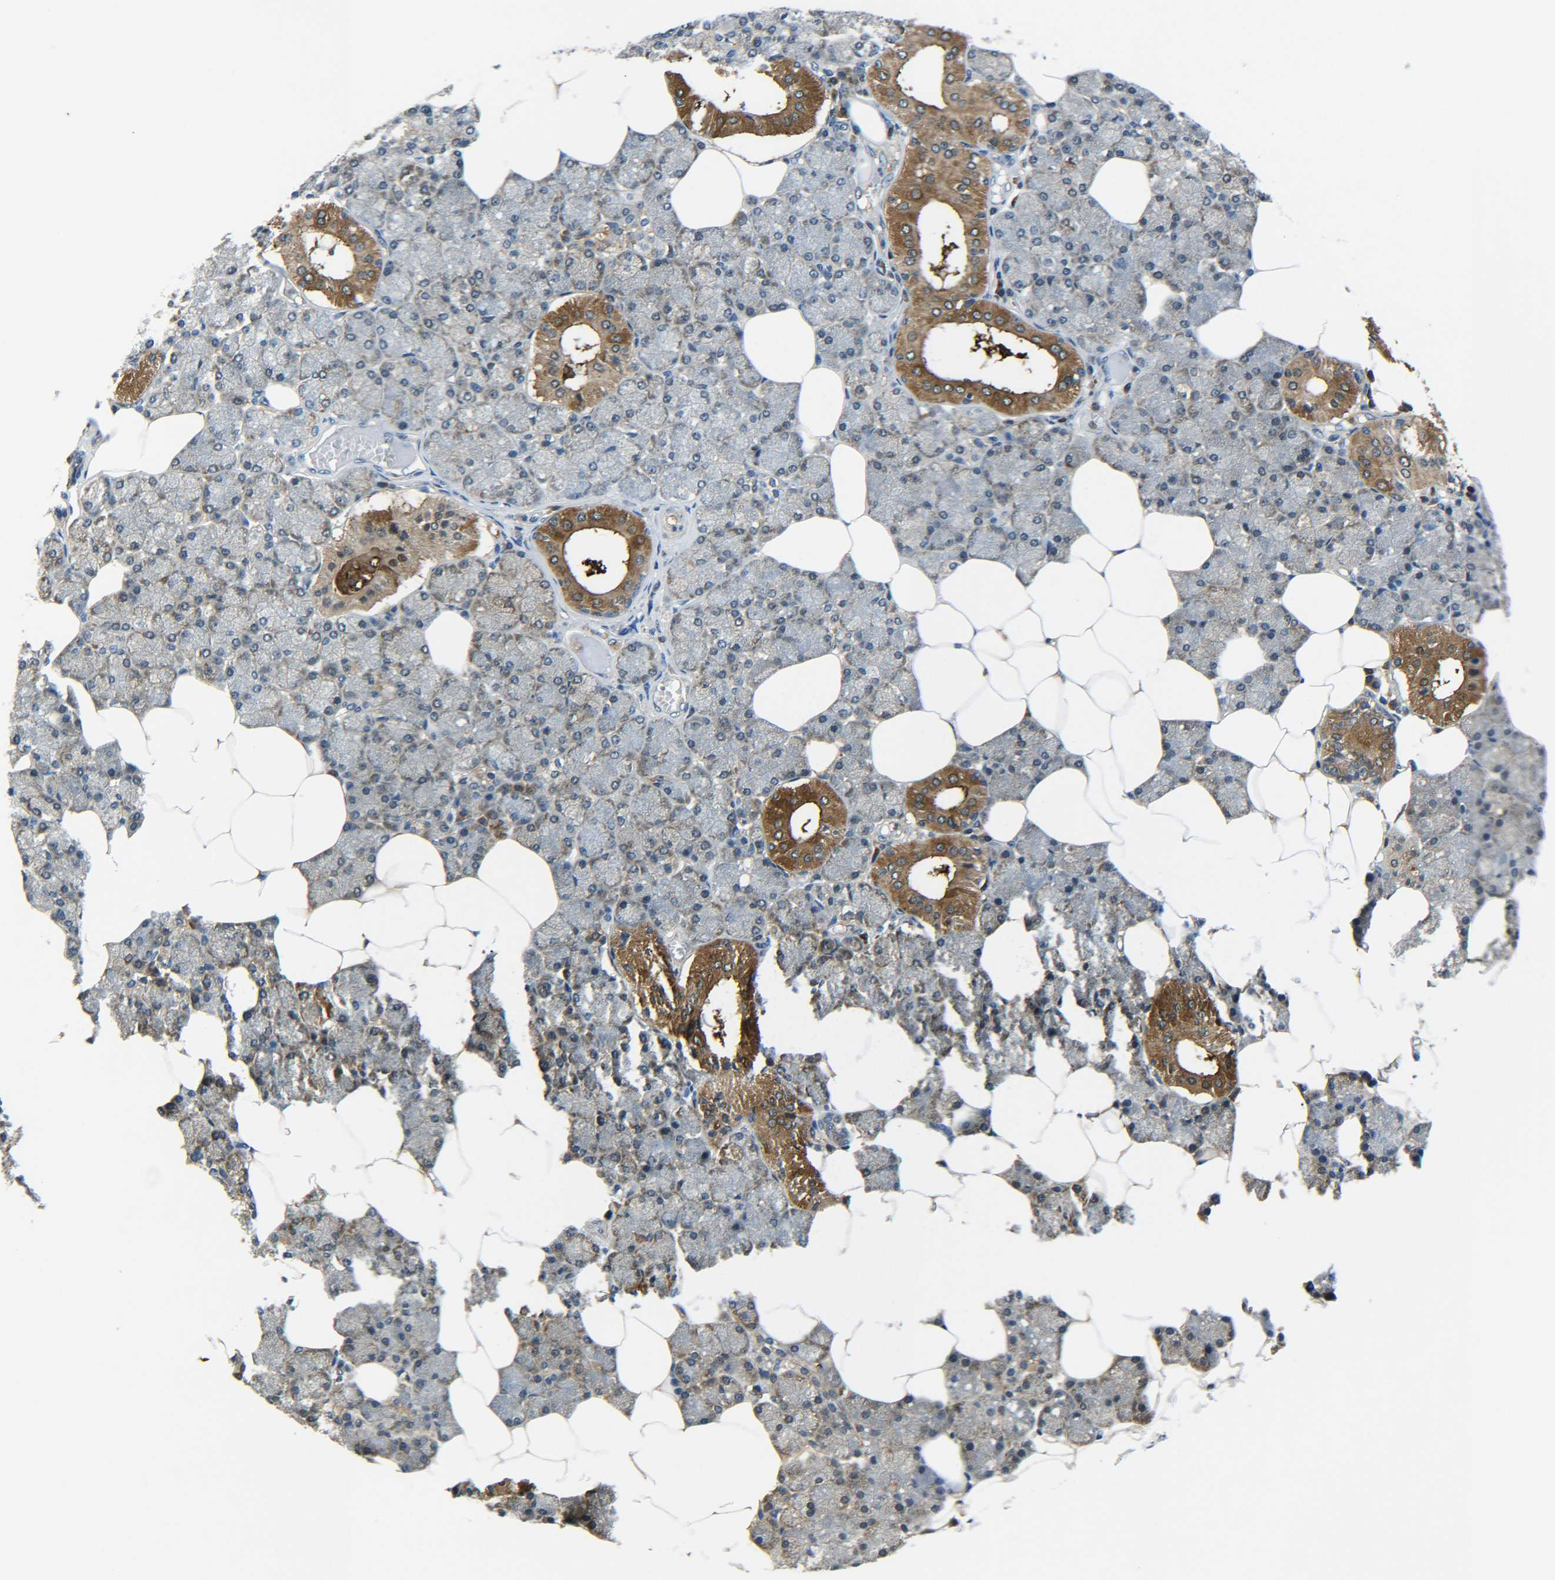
{"staining": {"intensity": "strong", "quantity": ">75%", "location": "cytoplasmic/membranous"}, "tissue": "salivary gland", "cell_type": "Glandular cells", "image_type": "normal", "snomed": [{"axis": "morphology", "description": "Normal tissue, NOS"}, {"axis": "topography", "description": "Salivary gland"}], "caption": "A high-resolution micrograph shows IHC staining of unremarkable salivary gland, which shows strong cytoplasmic/membranous positivity in approximately >75% of glandular cells.", "gene": "PREB", "patient": {"sex": "male", "age": 62}}